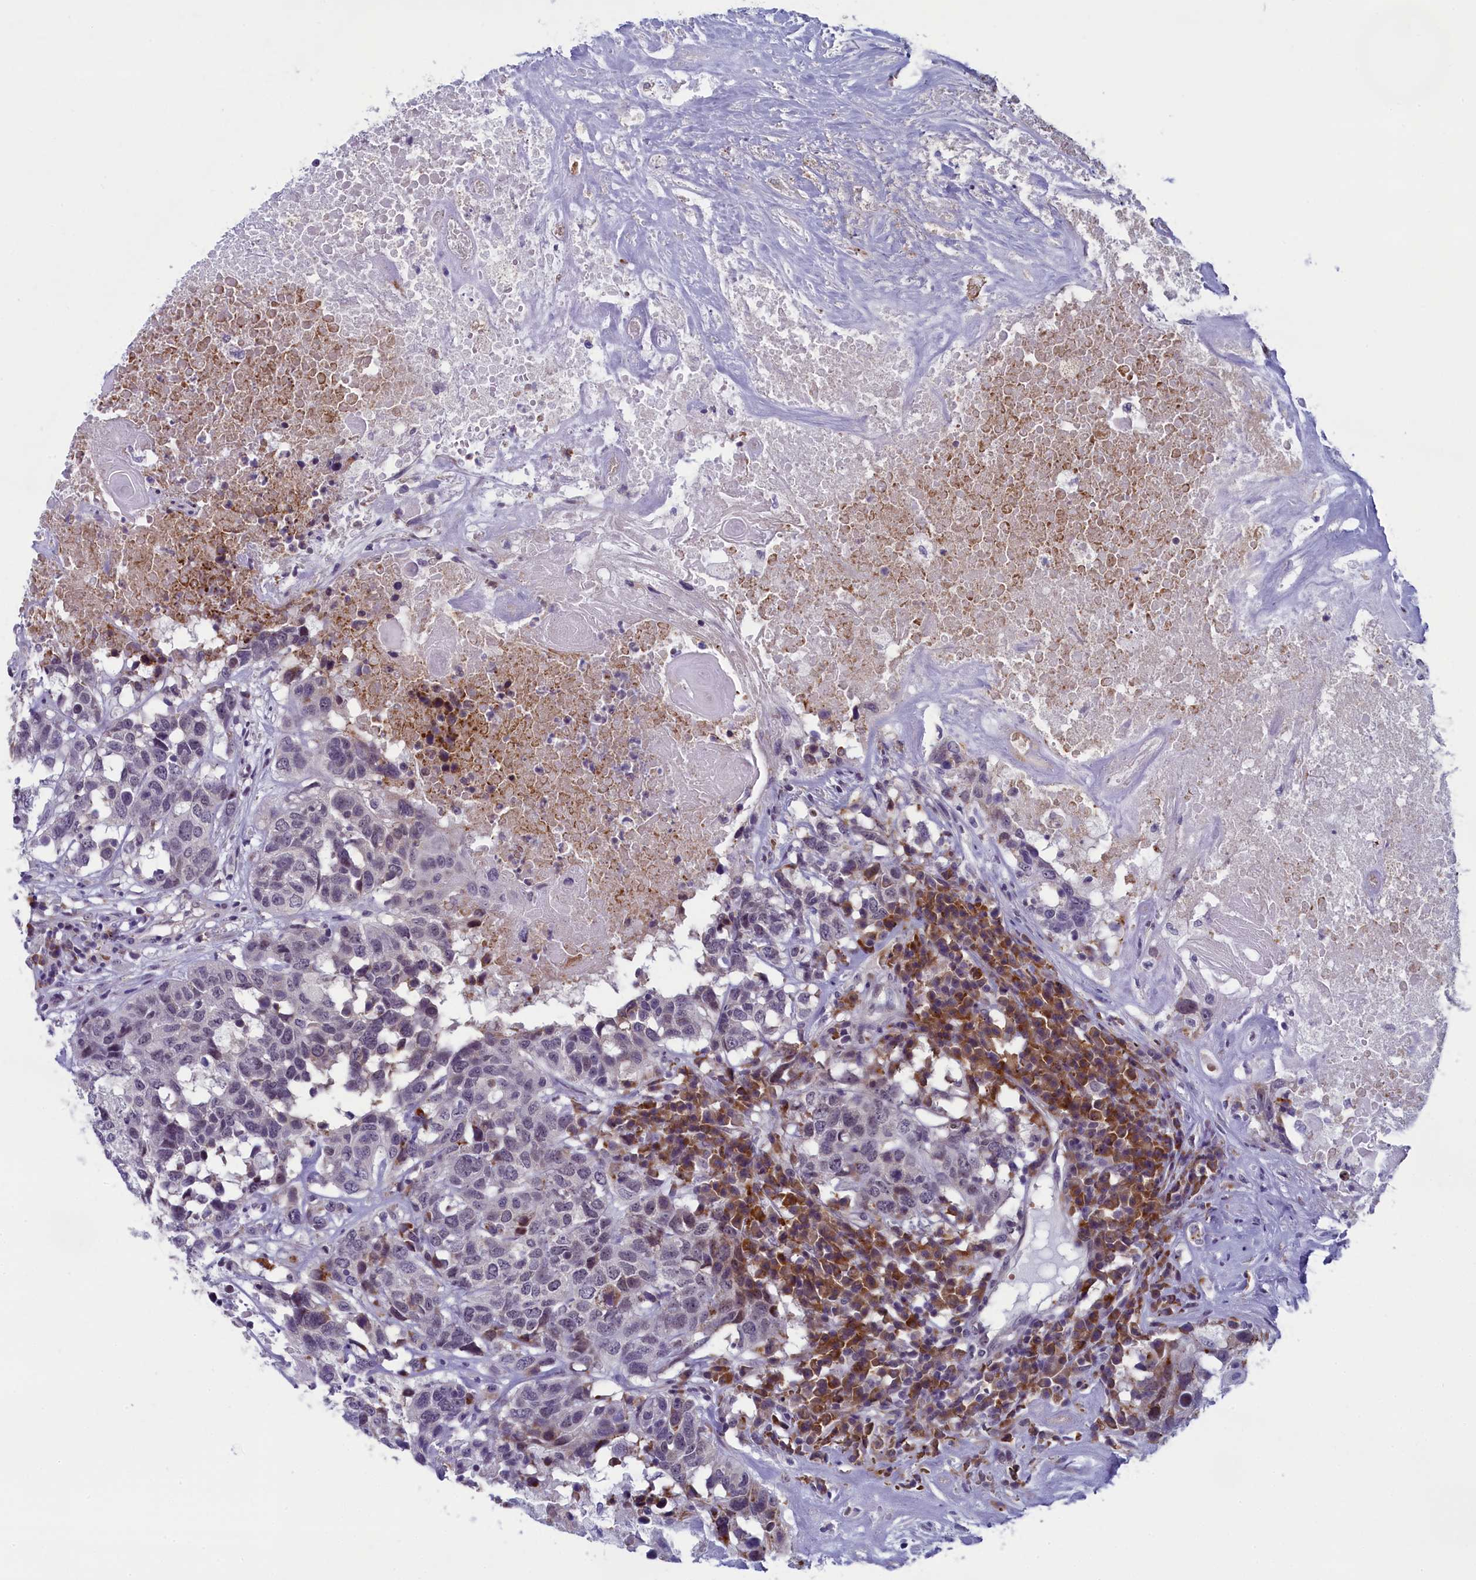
{"staining": {"intensity": "weak", "quantity": "<25%", "location": "nuclear"}, "tissue": "head and neck cancer", "cell_type": "Tumor cells", "image_type": "cancer", "snomed": [{"axis": "morphology", "description": "Squamous cell carcinoma, NOS"}, {"axis": "topography", "description": "Head-Neck"}], "caption": "Micrograph shows no significant protein positivity in tumor cells of head and neck cancer (squamous cell carcinoma).", "gene": "CNEP1R1", "patient": {"sex": "male", "age": 66}}